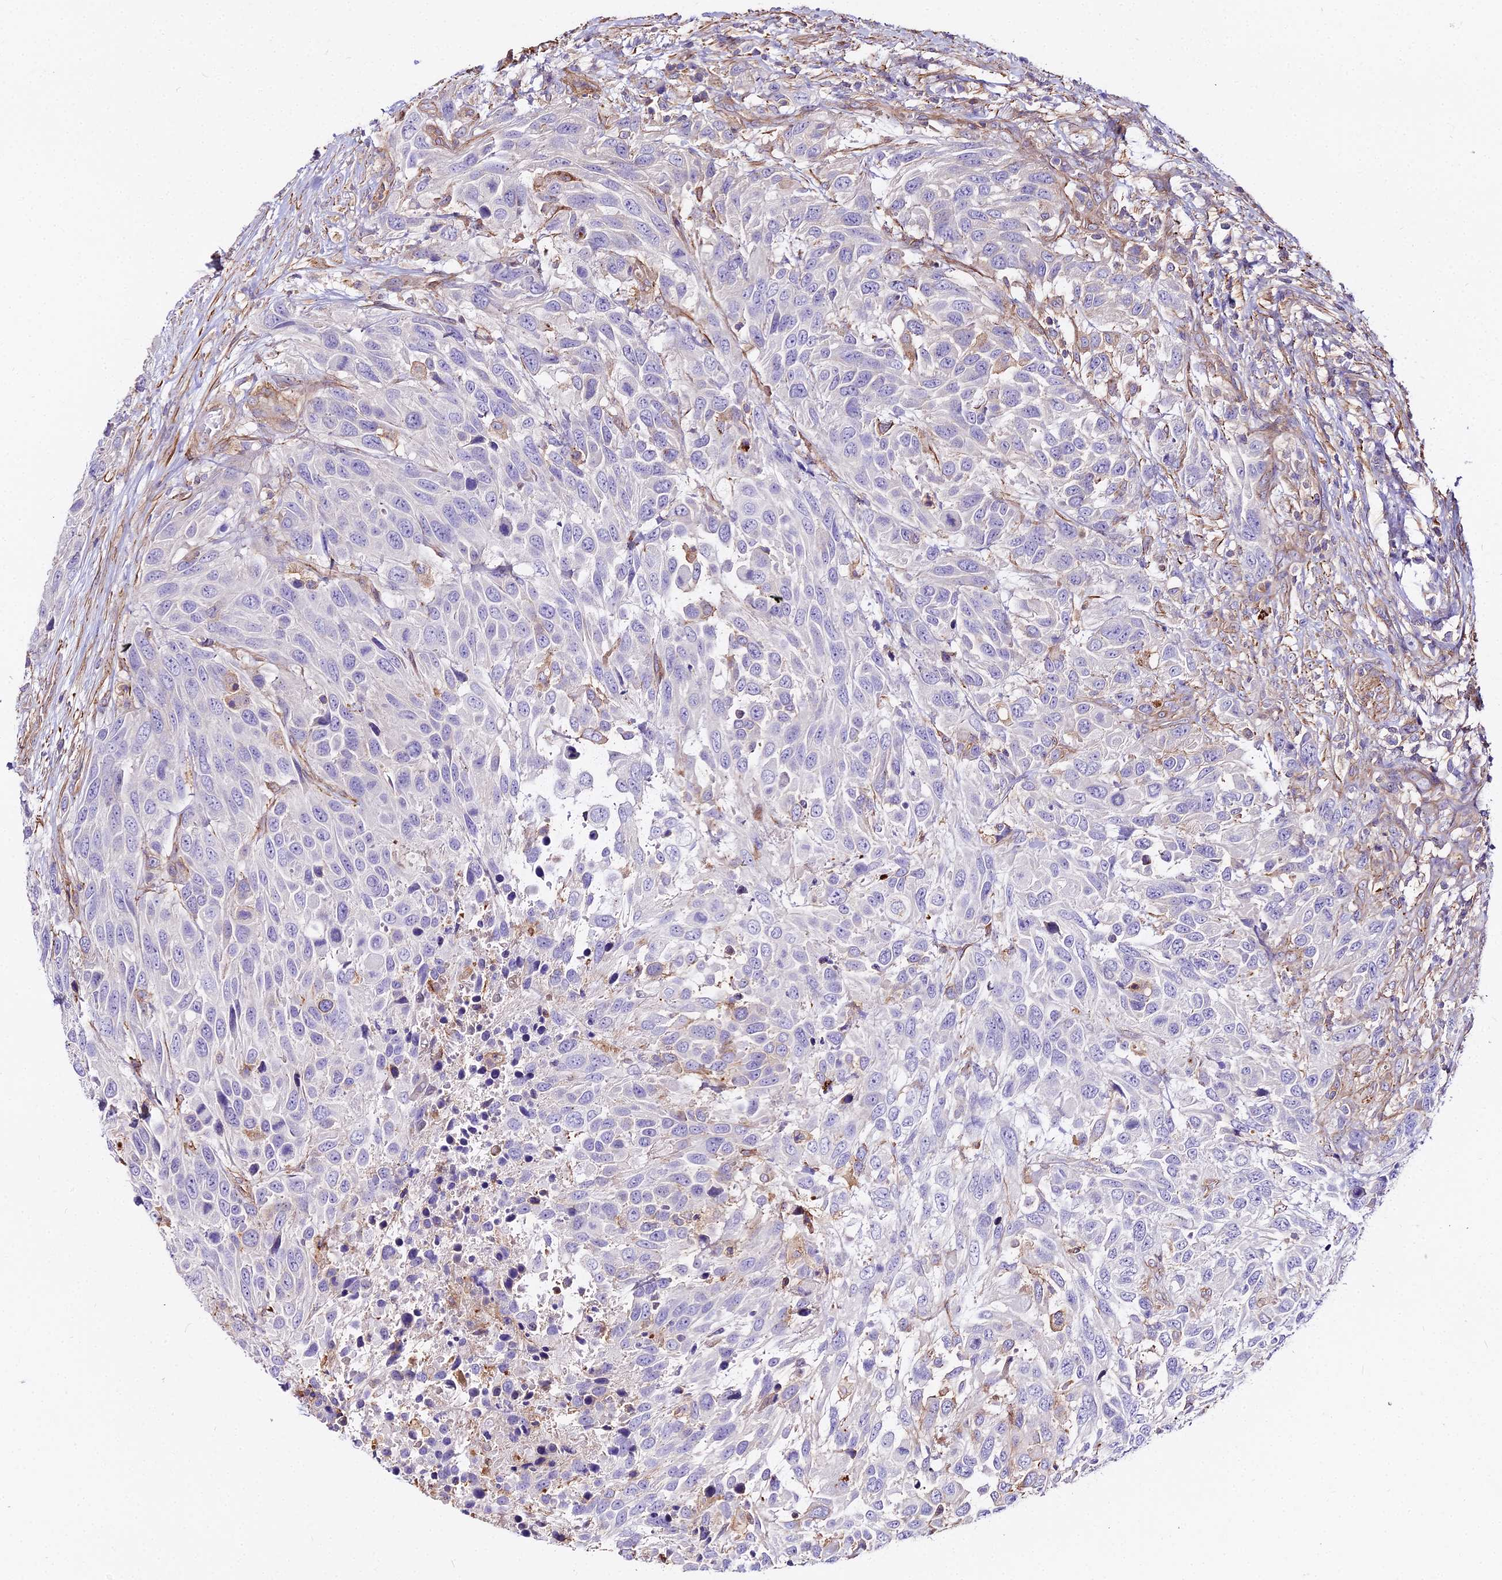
{"staining": {"intensity": "negative", "quantity": "none", "location": "none"}, "tissue": "urothelial cancer", "cell_type": "Tumor cells", "image_type": "cancer", "snomed": [{"axis": "morphology", "description": "Urothelial carcinoma, High grade"}, {"axis": "topography", "description": "Urinary bladder"}], "caption": "Immunohistochemistry histopathology image of neoplastic tissue: urothelial cancer stained with DAB shows no significant protein expression in tumor cells.", "gene": "GLYAT", "patient": {"sex": "female", "age": 70}}